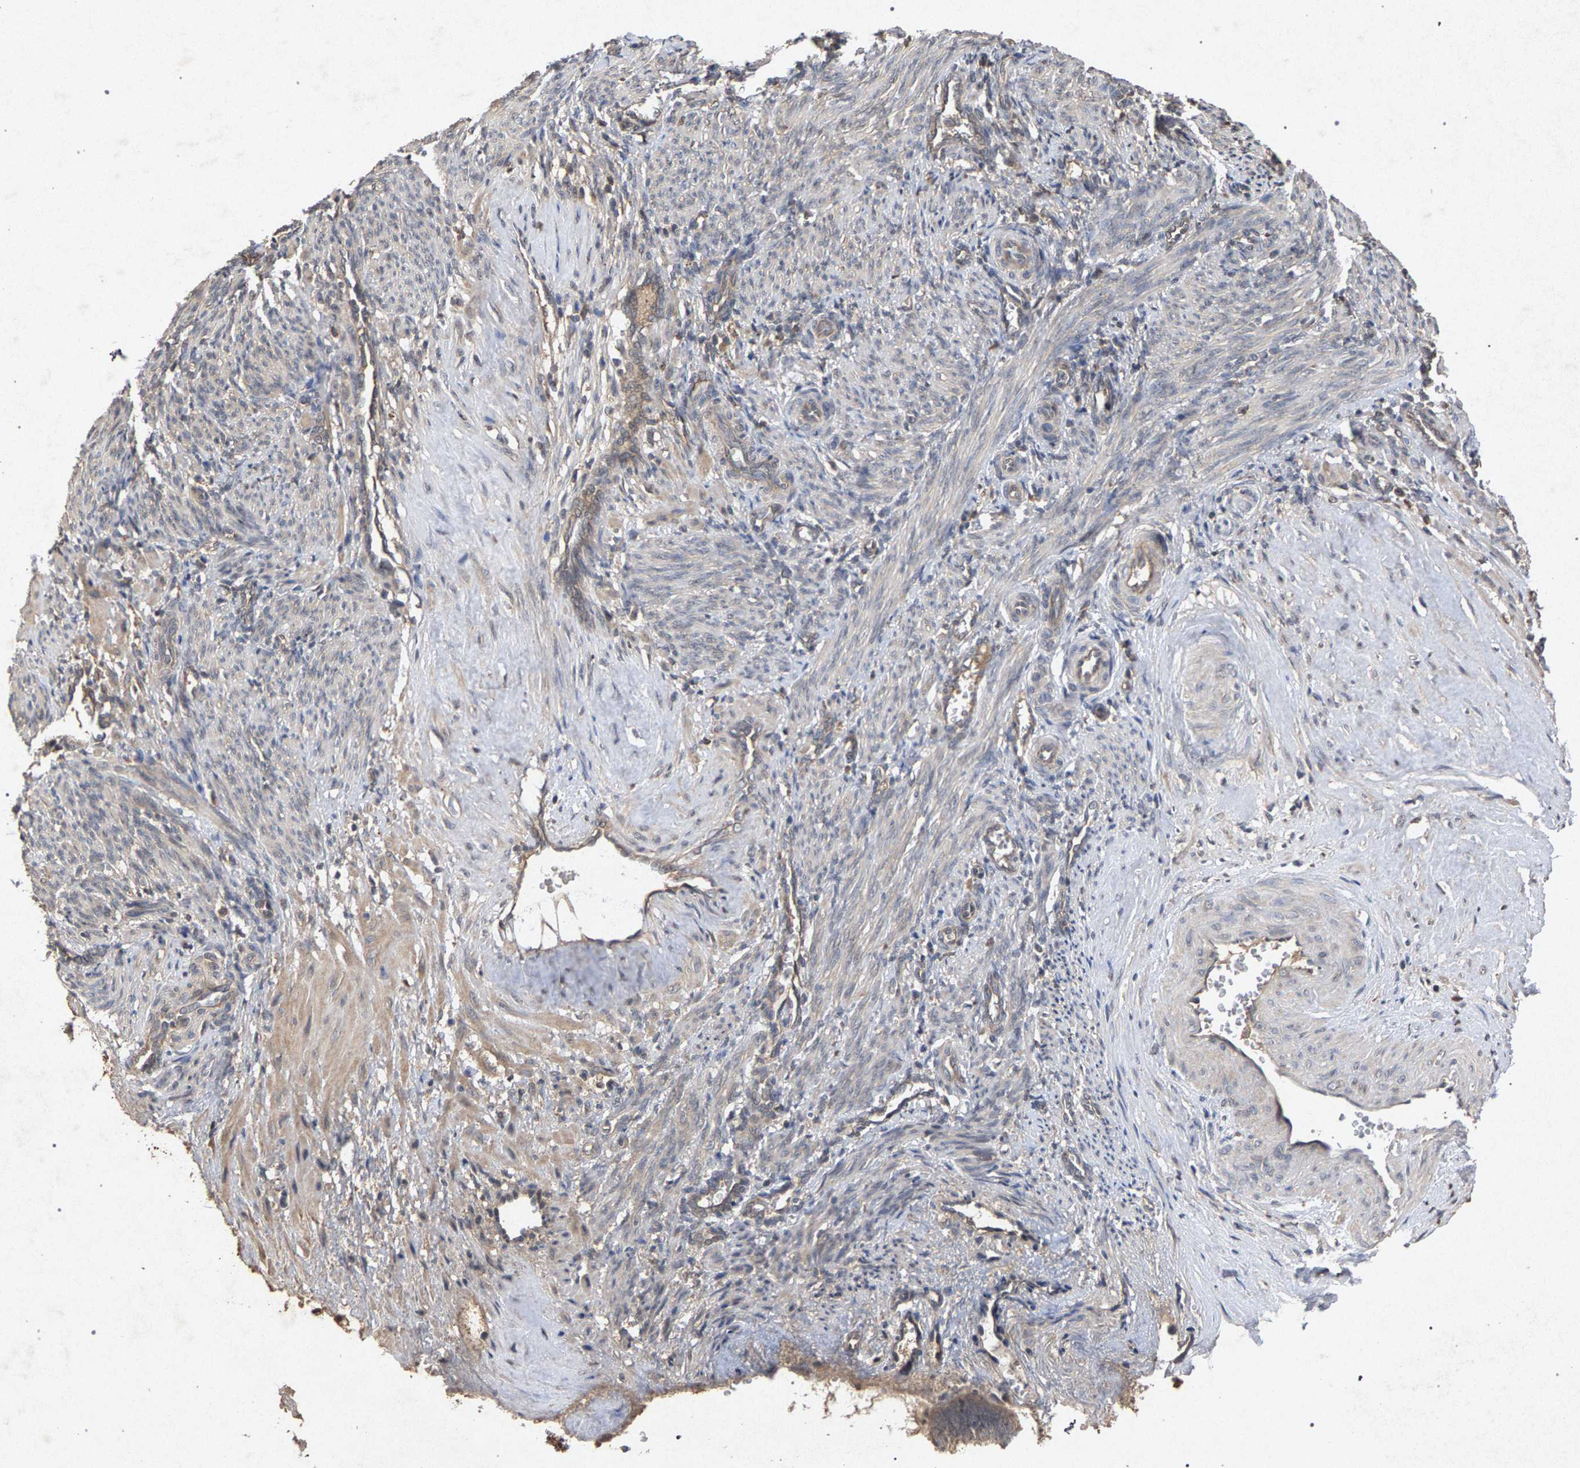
{"staining": {"intensity": "weak", "quantity": "<25%", "location": "cytoplasmic/membranous"}, "tissue": "smooth muscle", "cell_type": "Smooth muscle cells", "image_type": "normal", "snomed": [{"axis": "morphology", "description": "Normal tissue, NOS"}, {"axis": "topography", "description": "Endometrium"}], "caption": "A high-resolution micrograph shows immunohistochemistry staining of benign smooth muscle, which exhibits no significant staining in smooth muscle cells.", "gene": "SLC4A4", "patient": {"sex": "female", "age": 33}}